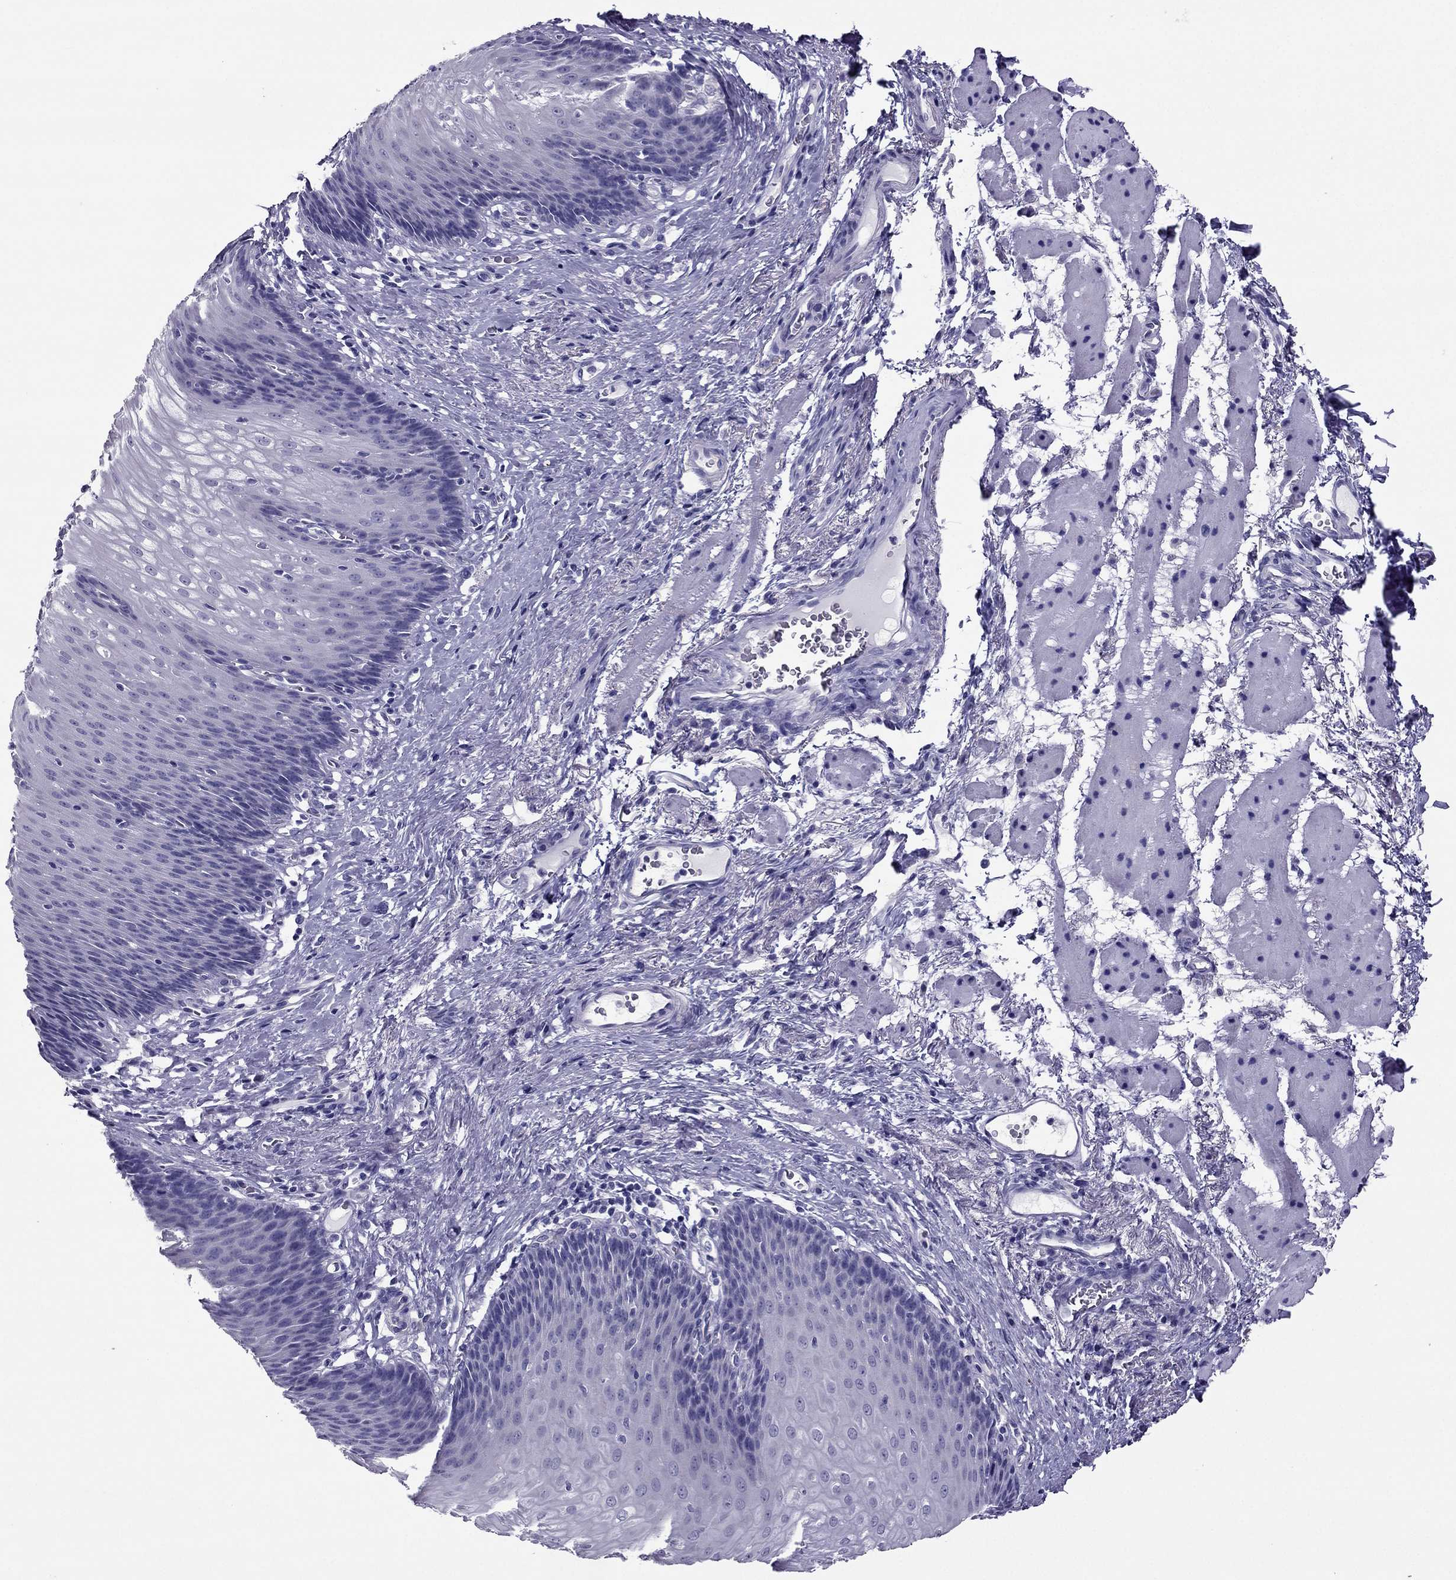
{"staining": {"intensity": "negative", "quantity": "none", "location": "none"}, "tissue": "esophagus", "cell_type": "Squamous epithelial cells", "image_type": "normal", "snomed": [{"axis": "morphology", "description": "Normal tissue, NOS"}, {"axis": "topography", "description": "Esophagus"}], "caption": "DAB (3,3'-diaminobenzidine) immunohistochemical staining of unremarkable human esophagus exhibits no significant positivity in squamous epithelial cells.", "gene": "PDE6A", "patient": {"sex": "male", "age": 76}}